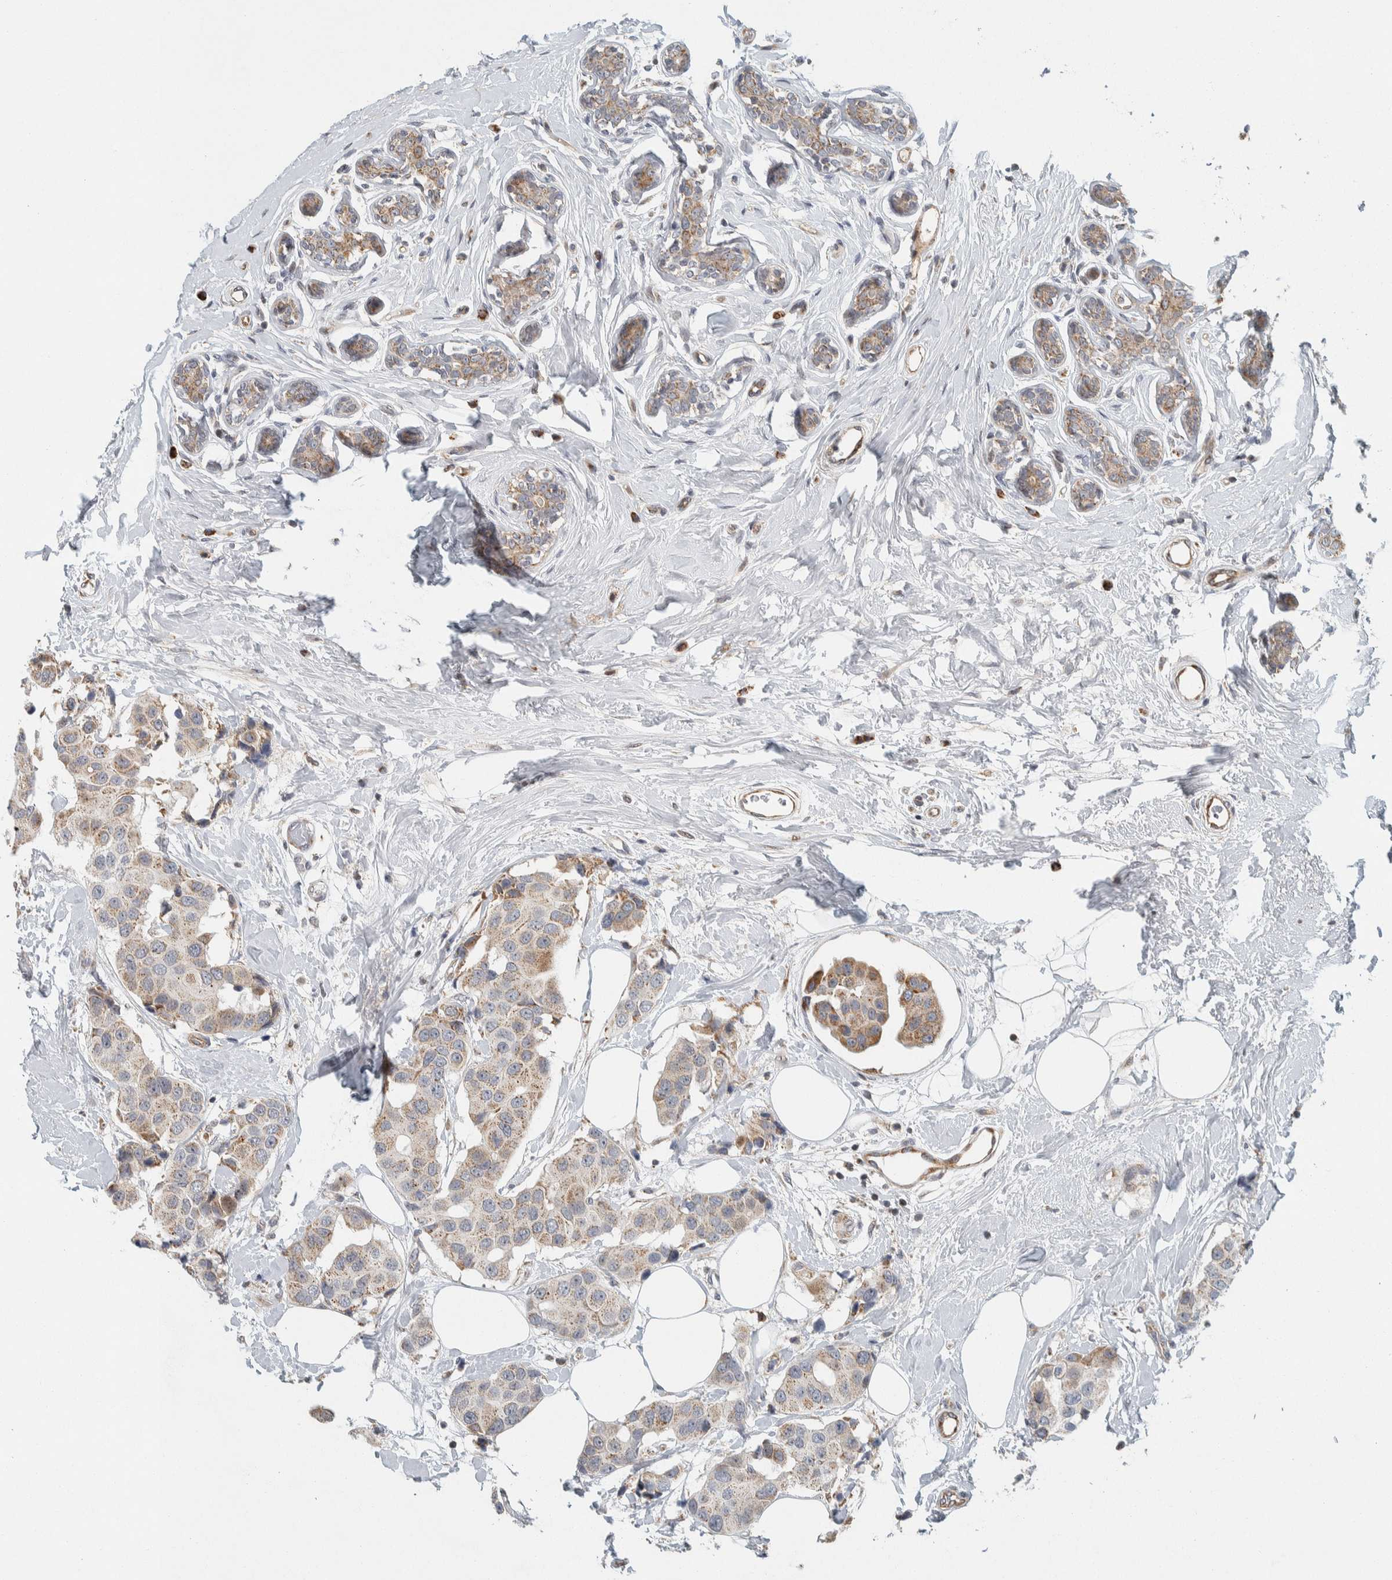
{"staining": {"intensity": "weak", "quantity": ">75%", "location": "cytoplasmic/membranous"}, "tissue": "breast cancer", "cell_type": "Tumor cells", "image_type": "cancer", "snomed": [{"axis": "morphology", "description": "Normal tissue, NOS"}, {"axis": "morphology", "description": "Duct carcinoma"}, {"axis": "topography", "description": "Breast"}], "caption": "A brown stain highlights weak cytoplasmic/membranous expression of a protein in human infiltrating ductal carcinoma (breast) tumor cells.", "gene": "AFP", "patient": {"sex": "female", "age": 39}}